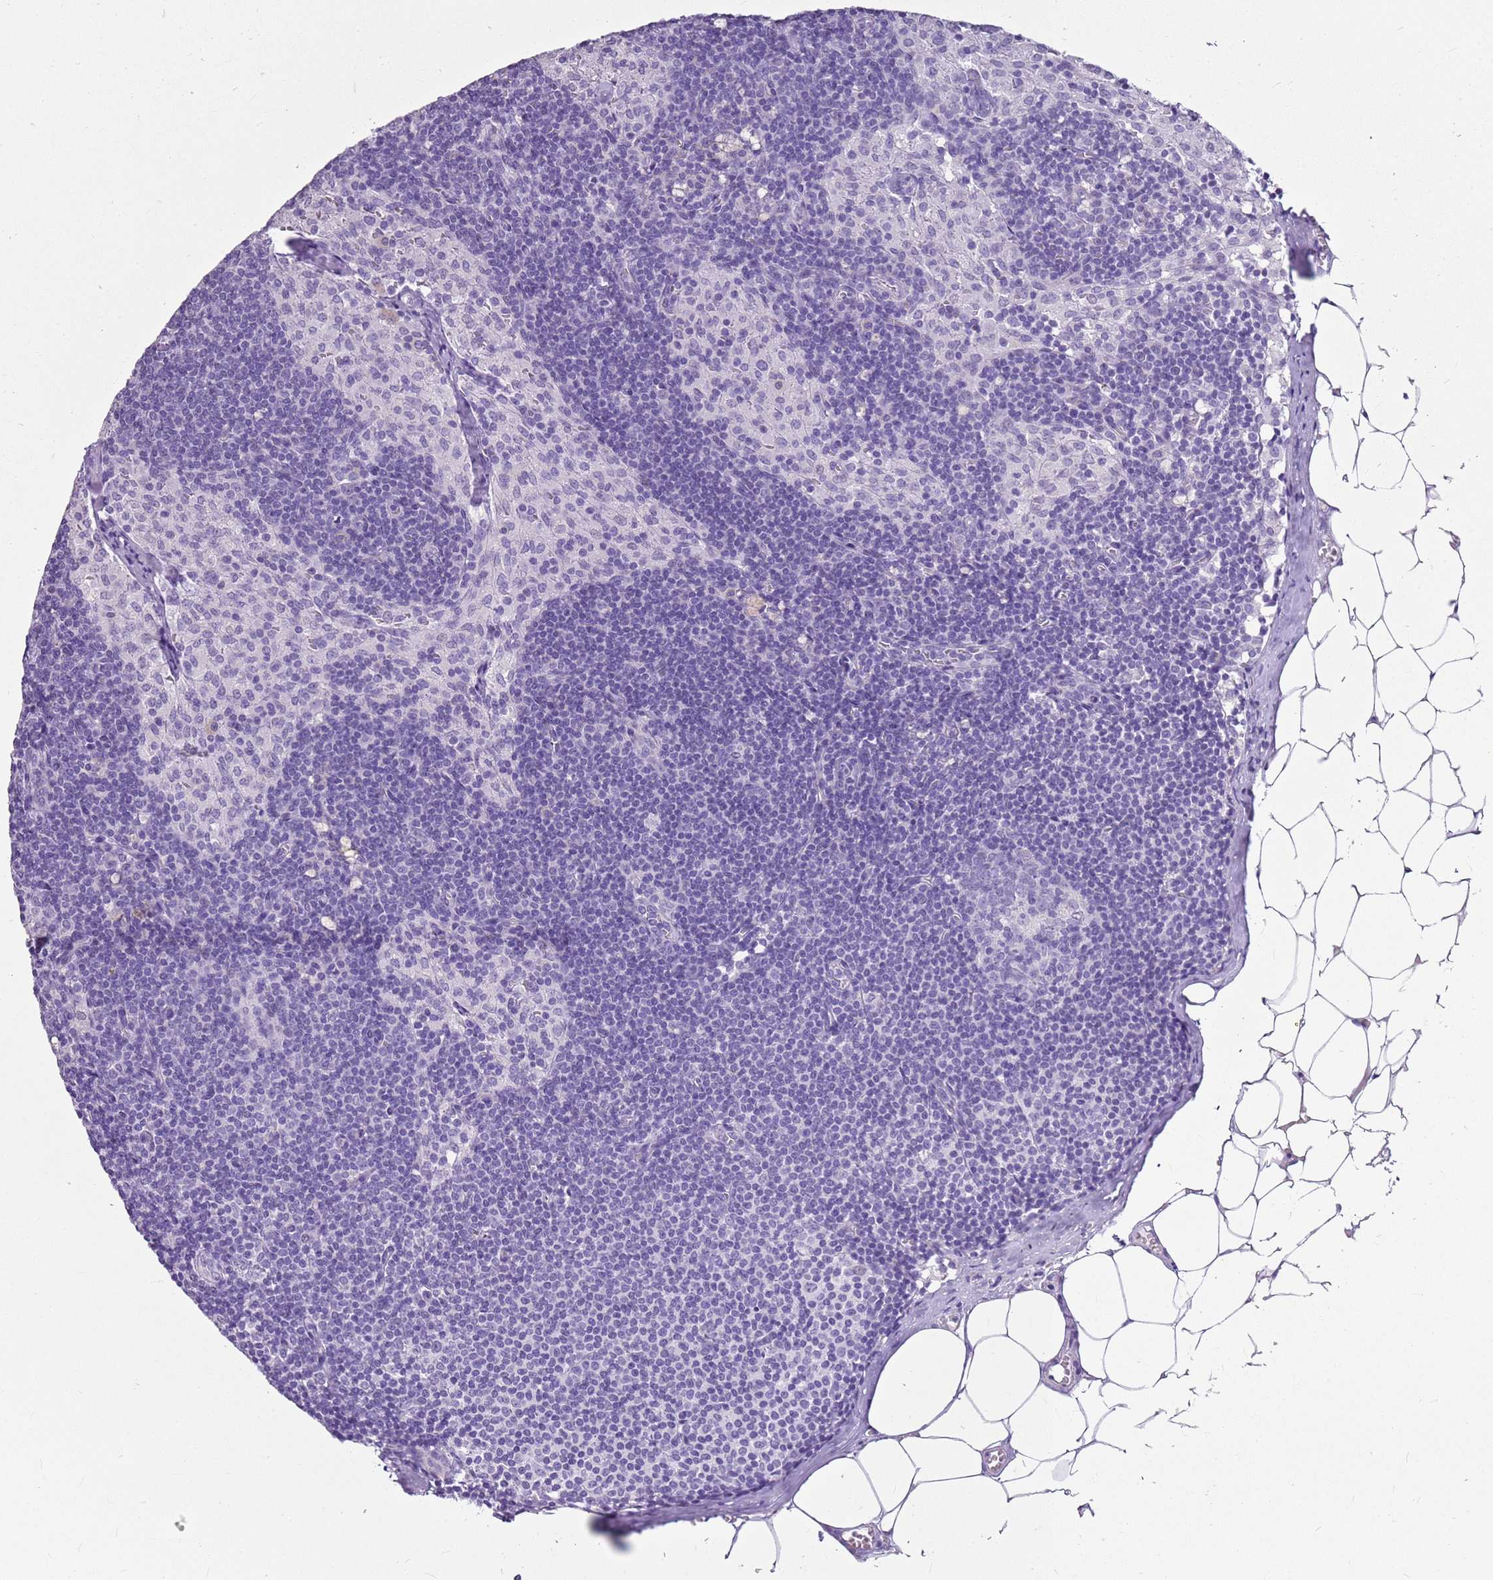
{"staining": {"intensity": "negative", "quantity": "none", "location": "none"}, "tissue": "lymph node", "cell_type": "Germinal center cells", "image_type": "normal", "snomed": [{"axis": "morphology", "description": "Normal tissue, NOS"}, {"axis": "topography", "description": "Lymph node"}], "caption": "Germinal center cells show no significant protein expression in normal lymph node. (DAB (3,3'-diaminobenzidine) immunohistochemistry (IHC), high magnification).", "gene": "FABP2", "patient": {"sex": "female", "age": 42}}